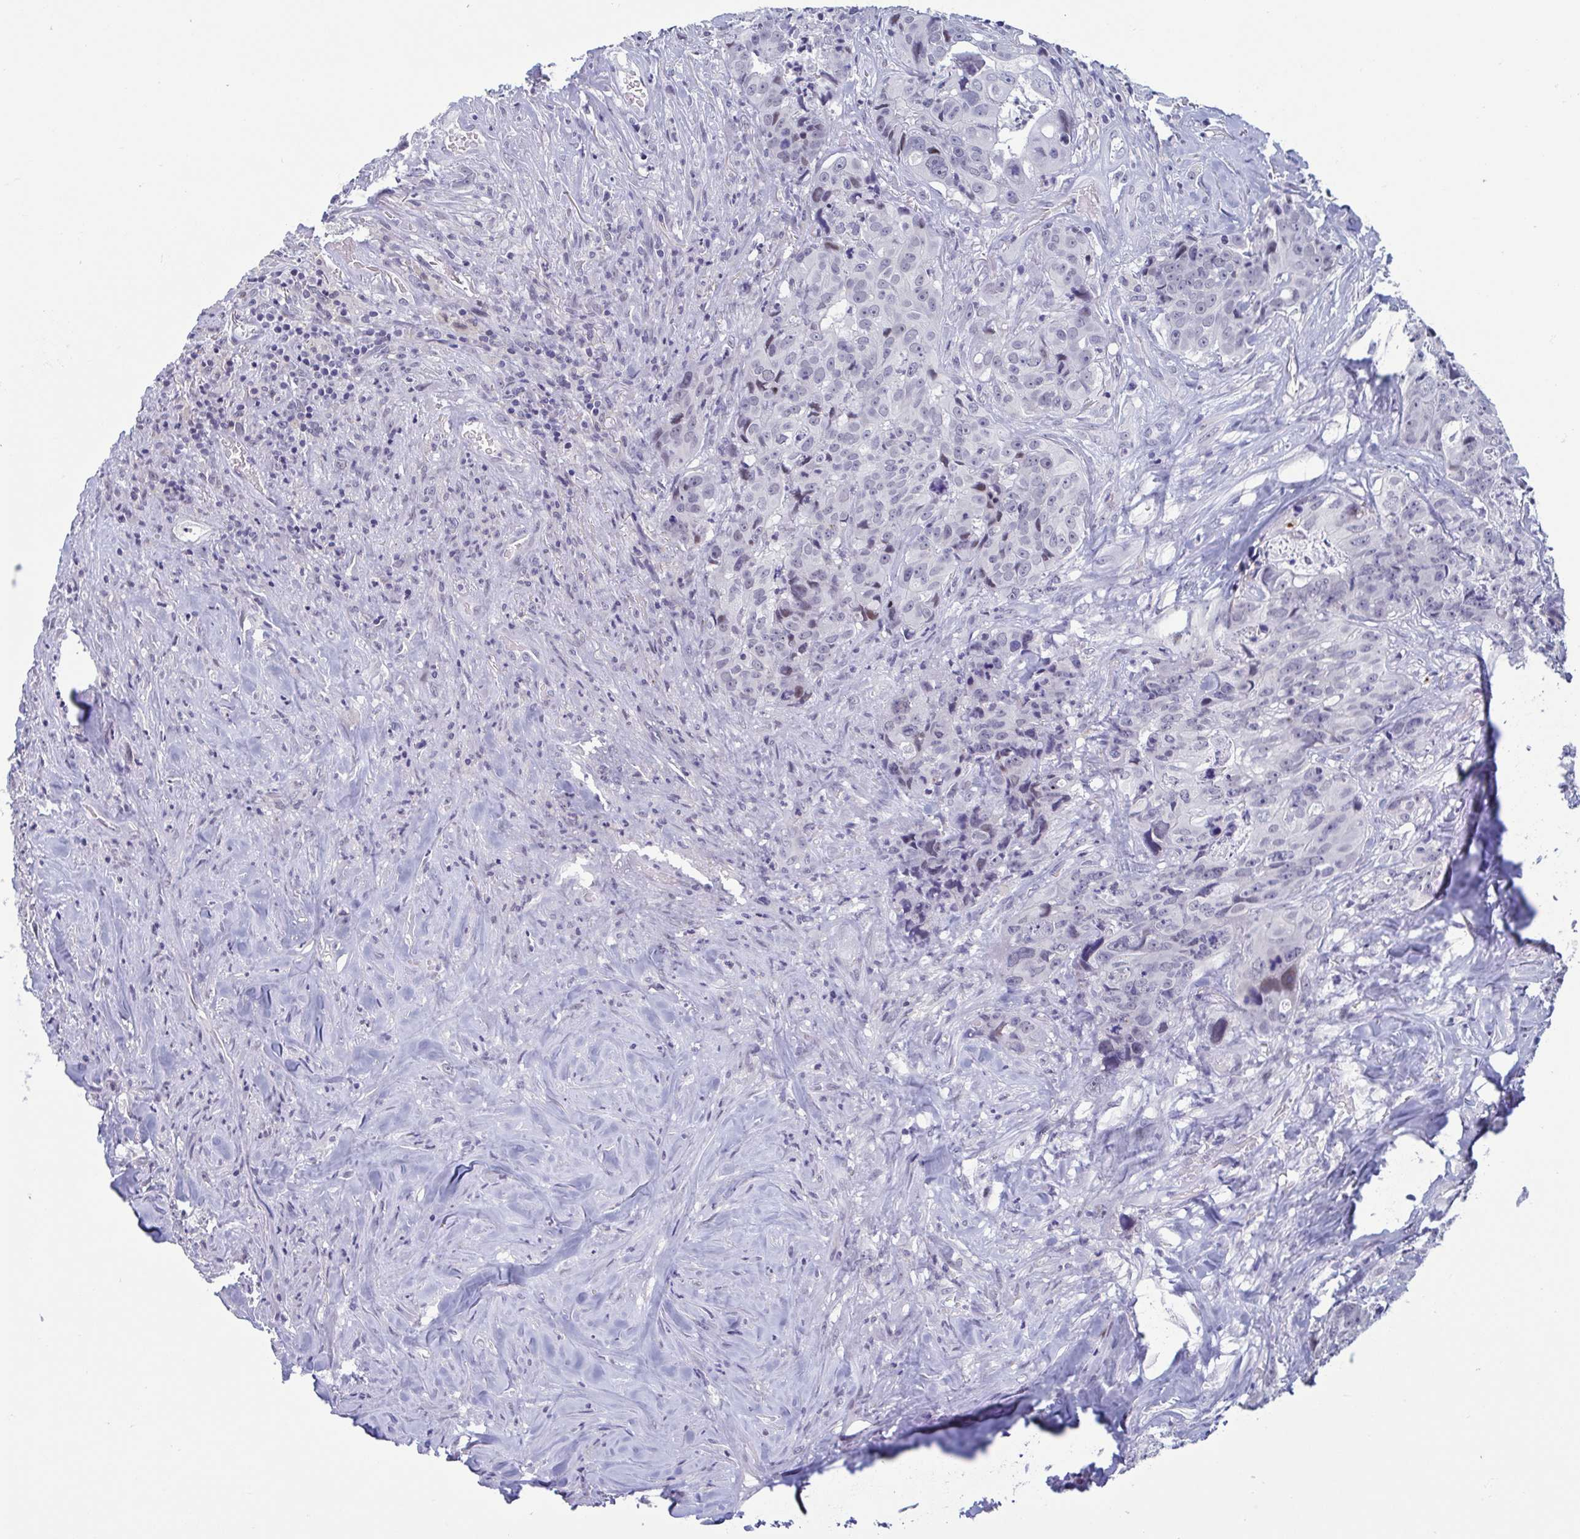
{"staining": {"intensity": "weak", "quantity": "<25%", "location": "nuclear"}, "tissue": "colorectal cancer", "cell_type": "Tumor cells", "image_type": "cancer", "snomed": [{"axis": "morphology", "description": "Adenocarcinoma, NOS"}, {"axis": "topography", "description": "Rectum"}], "caption": "The micrograph demonstrates no staining of tumor cells in adenocarcinoma (colorectal).", "gene": "PERM1", "patient": {"sex": "female", "age": 62}}